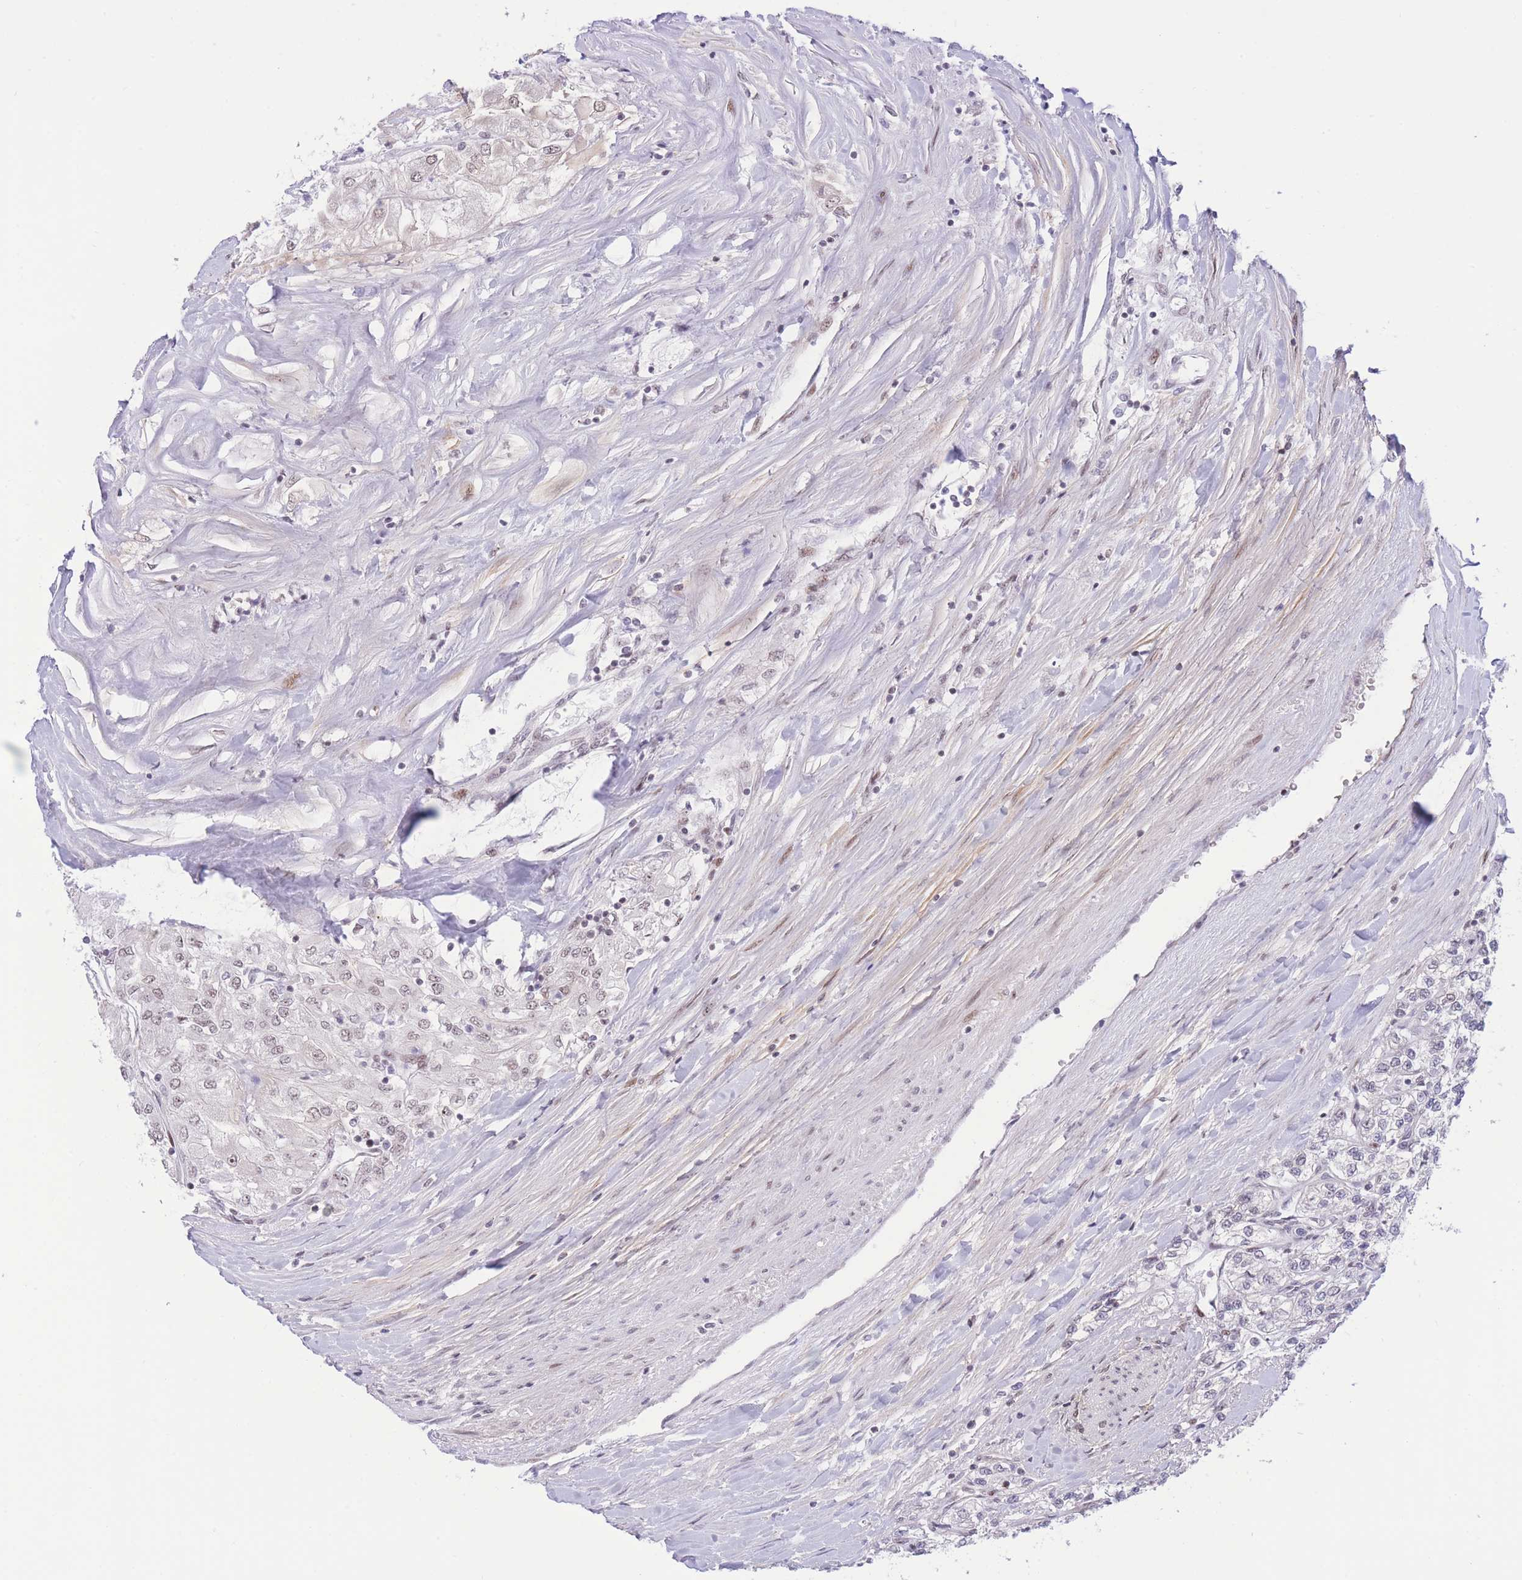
{"staining": {"intensity": "weak", "quantity": "<25%", "location": "nuclear"}, "tissue": "renal cancer", "cell_type": "Tumor cells", "image_type": "cancer", "snomed": [{"axis": "morphology", "description": "Adenocarcinoma, NOS"}, {"axis": "topography", "description": "Kidney"}], "caption": "Immunohistochemistry (IHC) of adenocarcinoma (renal) shows no expression in tumor cells.", "gene": "PCIF1", "patient": {"sex": "male", "age": 80}}